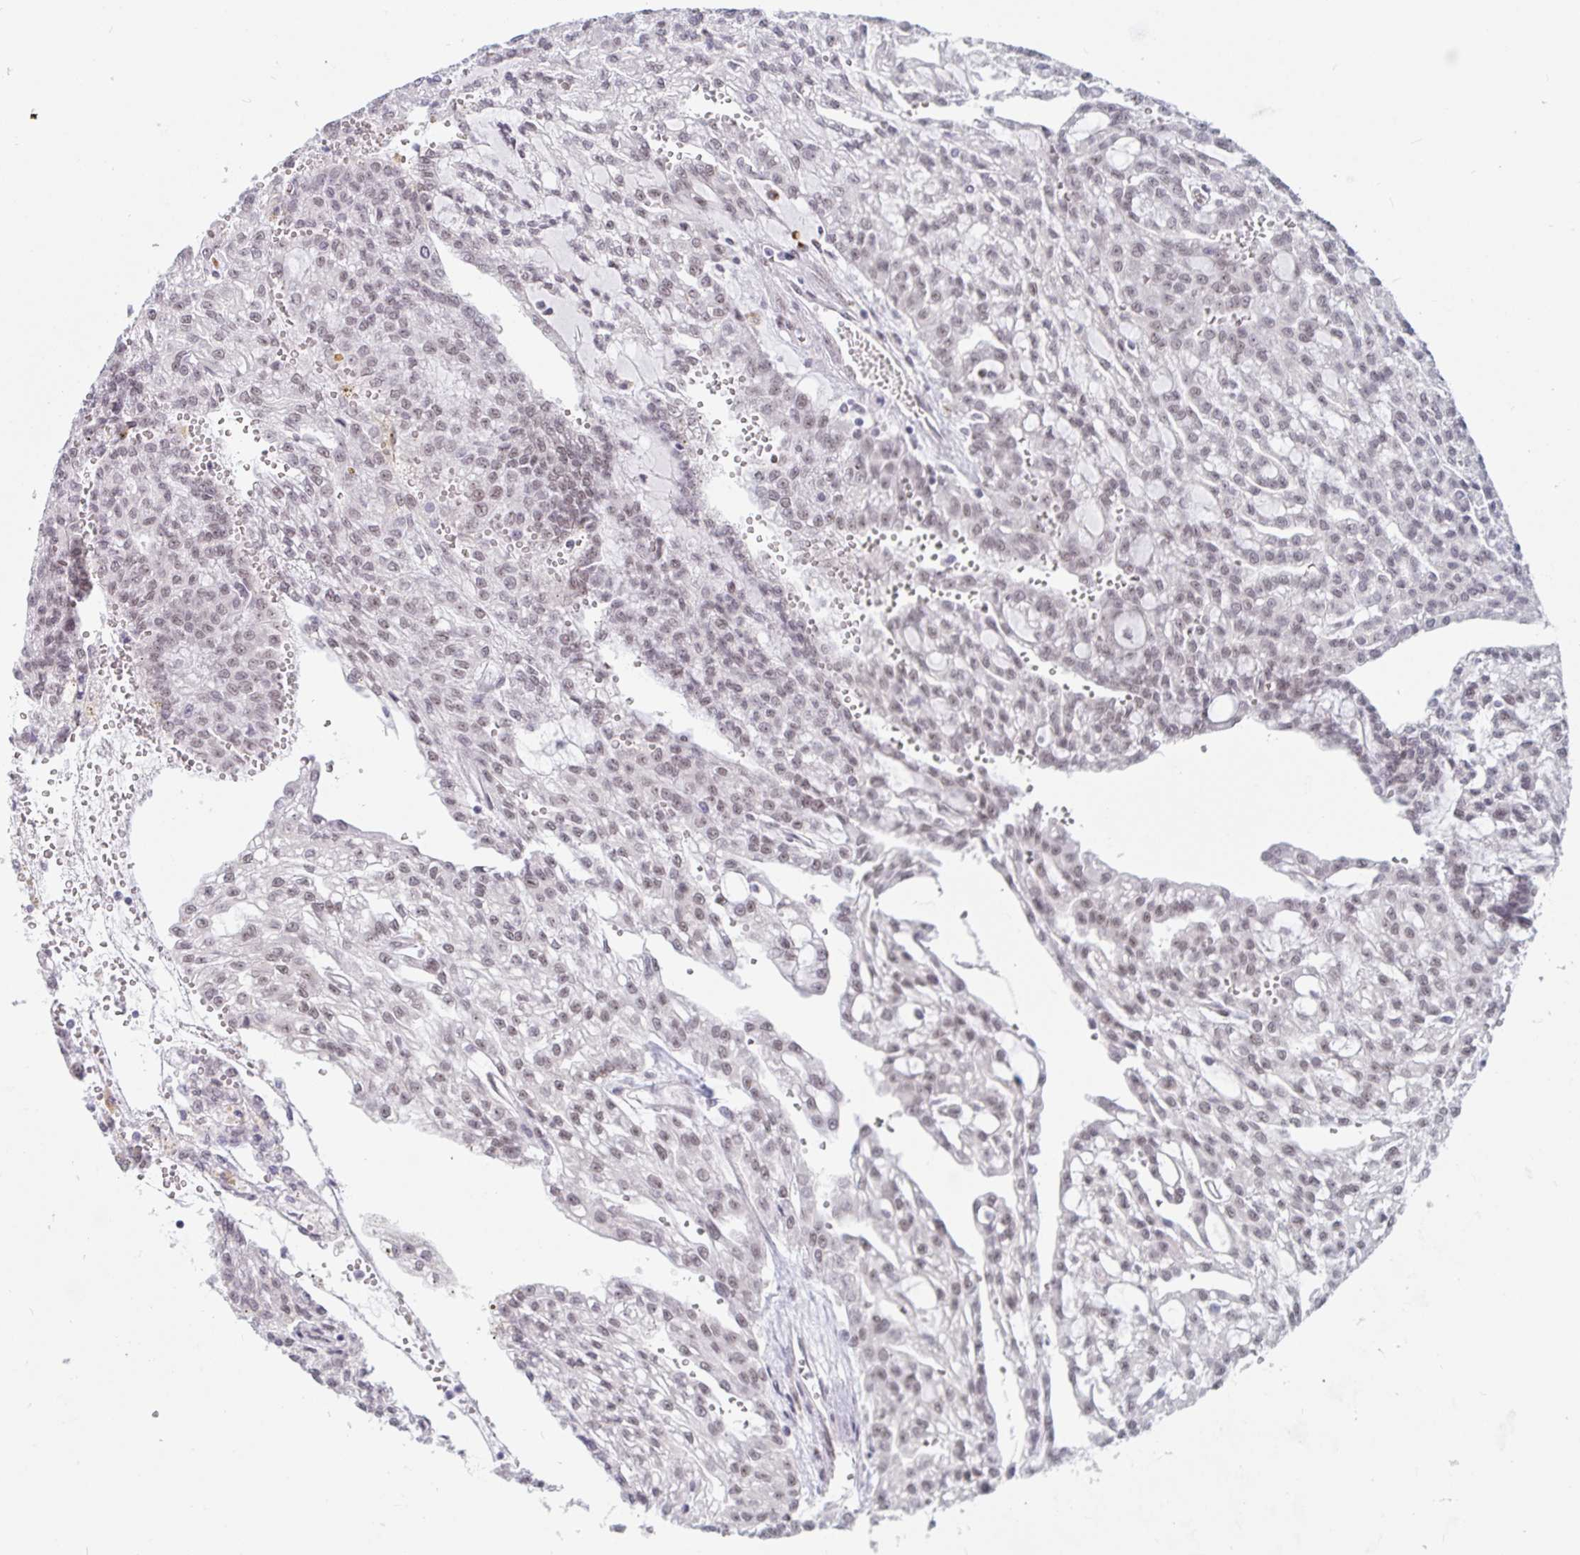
{"staining": {"intensity": "weak", "quantity": "<25%", "location": "nuclear"}, "tissue": "renal cancer", "cell_type": "Tumor cells", "image_type": "cancer", "snomed": [{"axis": "morphology", "description": "Adenocarcinoma, NOS"}, {"axis": "topography", "description": "Kidney"}], "caption": "Tumor cells show no significant protein staining in renal cancer.", "gene": "PRR14", "patient": {"sex": "male", "age": 63}}